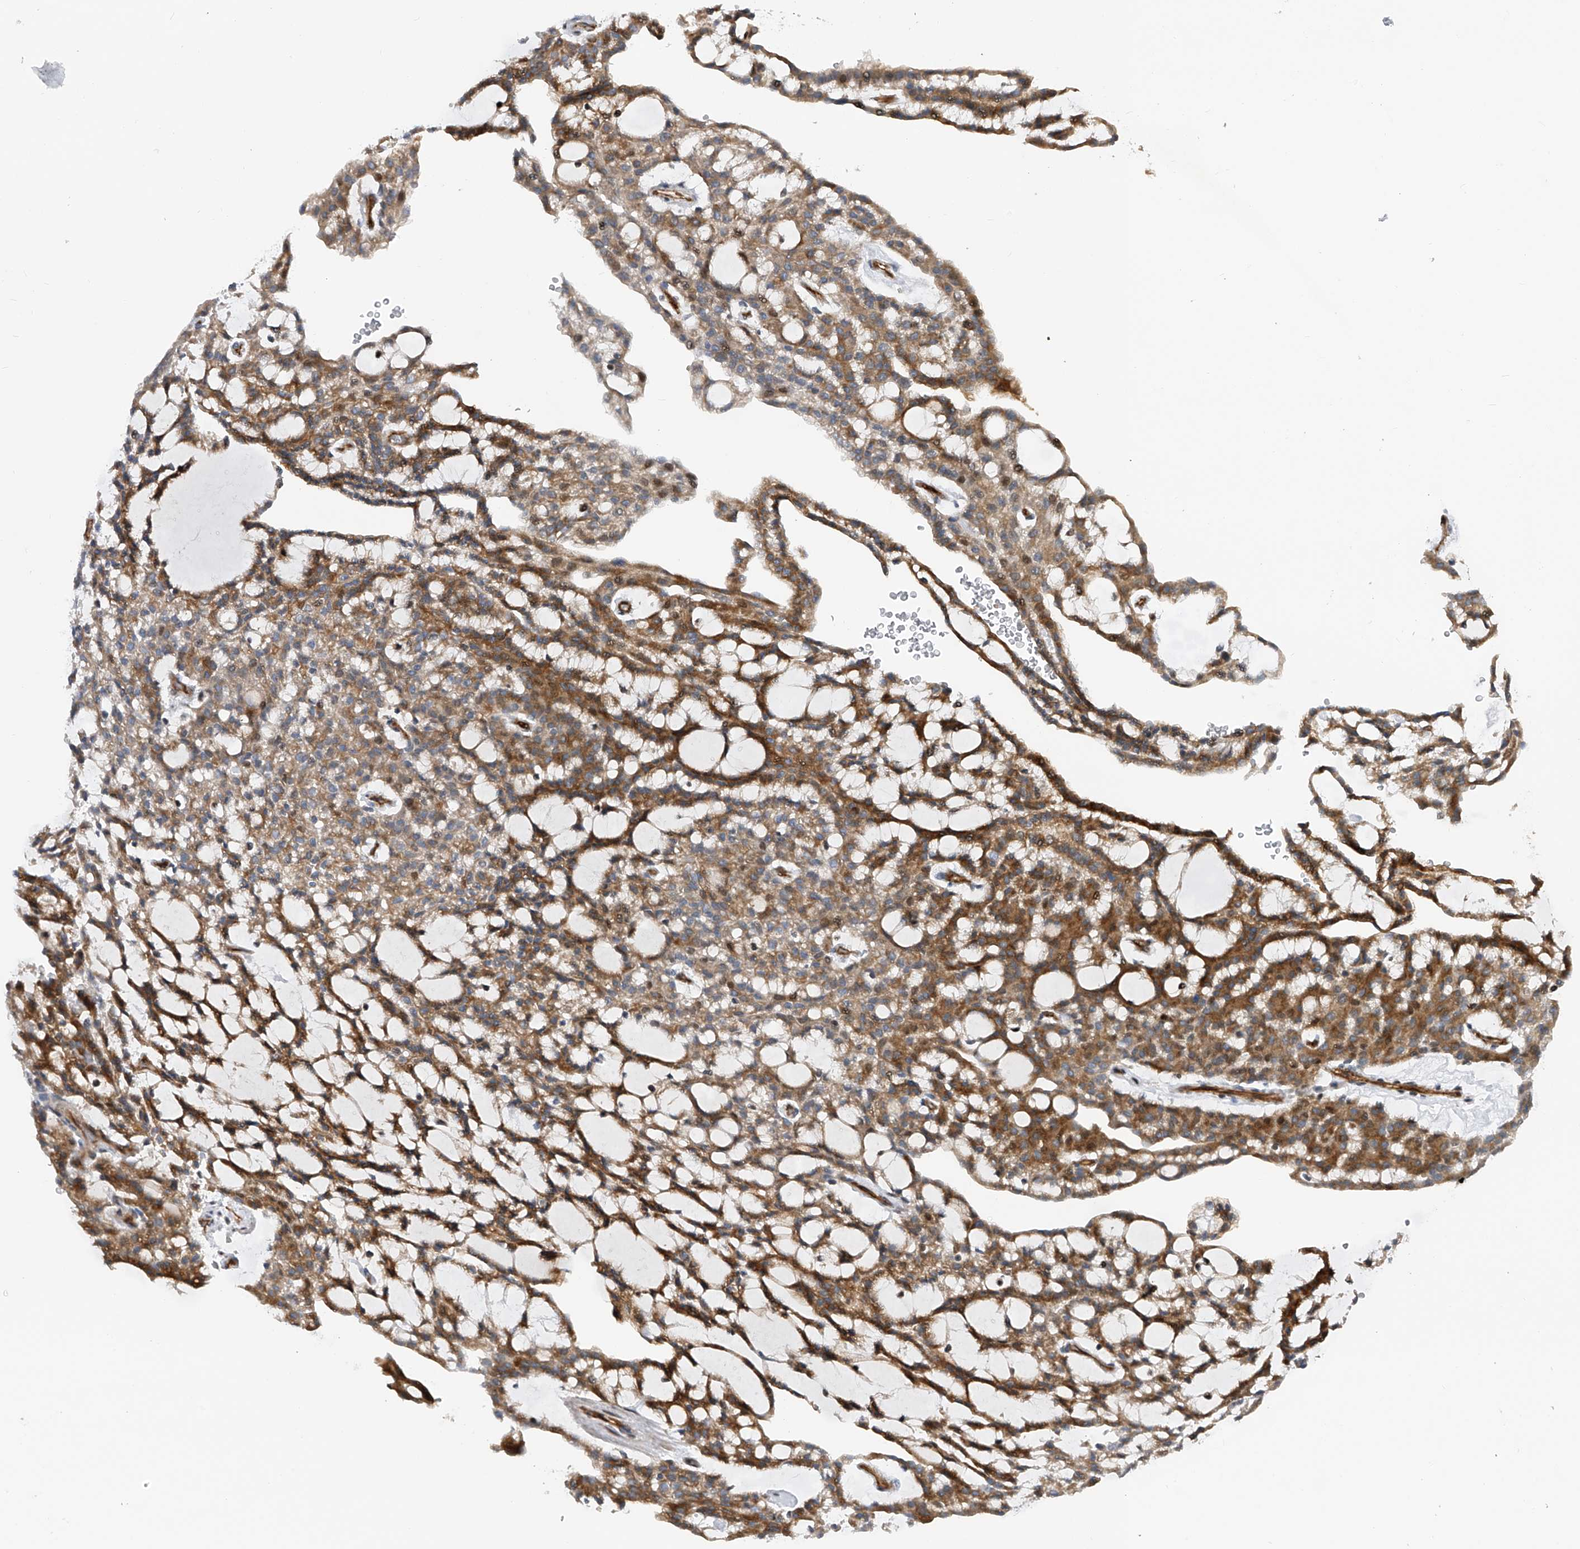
{"staining": {"intensity": "moderate", "quantity": ">75%", "location": "cytoplasmic/membranous"}, "tissue": "renal cancer", "cell_type": "Tumor cells", "image_type": "cancer", "snomed": [{"axis": "morphology", "description": "Adenocarcinoma, NOS"}, {"axis": "topography", "description": "Kidney"}], "caption": "A brown stain labels moderate cytoplasmic/membranous staining of a protein in renal cancer tumor cells. The protein is stained brown, and the nuclei are stained in blue (DAB (3,3'-diaminobenzidine) IHC with brightfield microscopy, high magnification).", "gene": "PDSS2", "patient": {"sex": "male", "age": 63}}